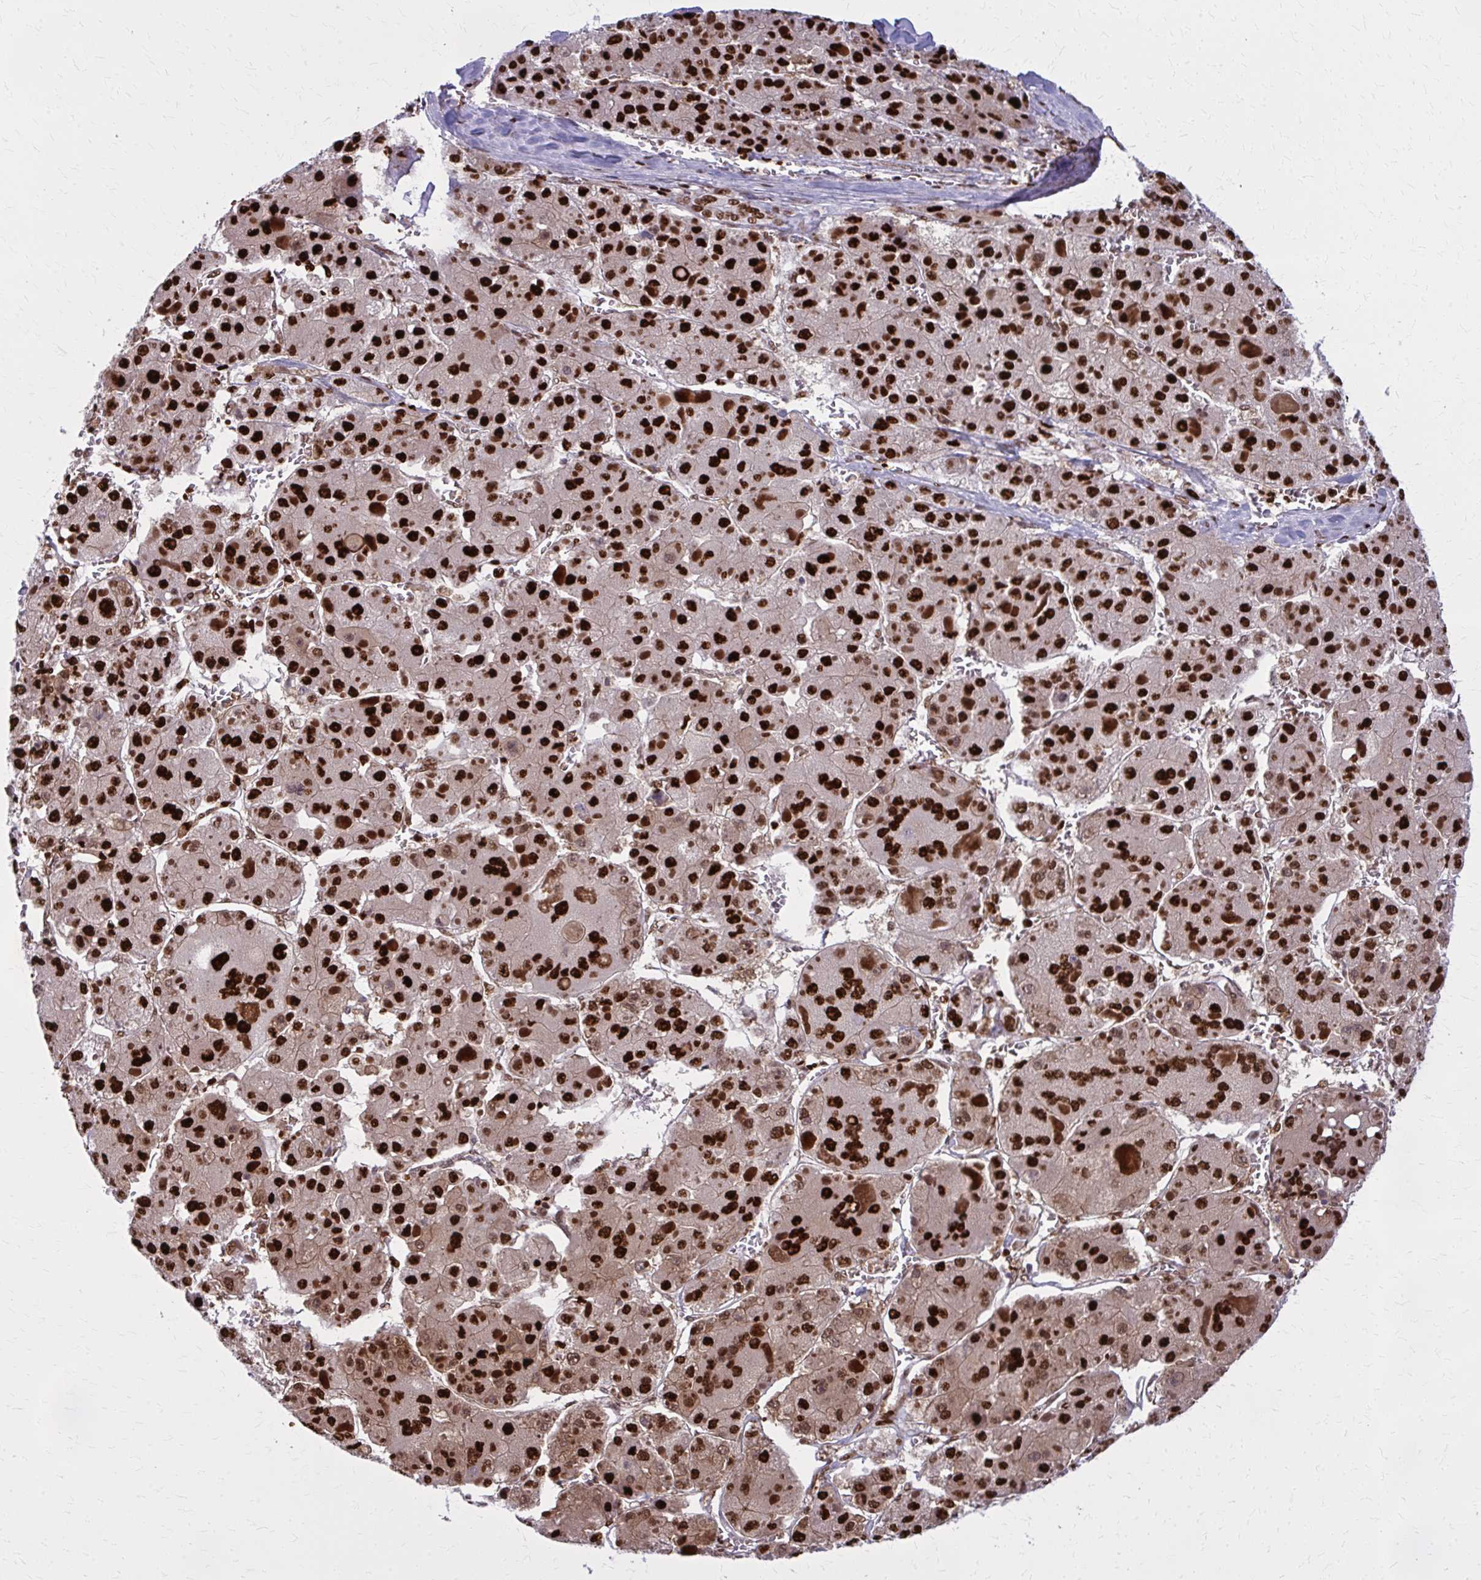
{"staining": {"intensity": "strong", "quantity": ">75%", "location": "nuclear"}, "tissue": "liver cancer", "cell_type": "Tumor cells", "image_type": "cancer", "snomed": [{"axis": "morphology", "description": "Carcinoma, Hepatocellular, NOS"}, {"axis": "topography", "description": "Liver"}], "caption": "The micrograph displays immunohistochemical staining of hepatocellular carcinoma (liver). There is strong nuclear expression is present in about >75% of tumor cells. (brown staining indicates protein expression, while blue staining denotes nuclei).", "gene": "ZNF559", "patient": {"sex": "female", "age": 73}}